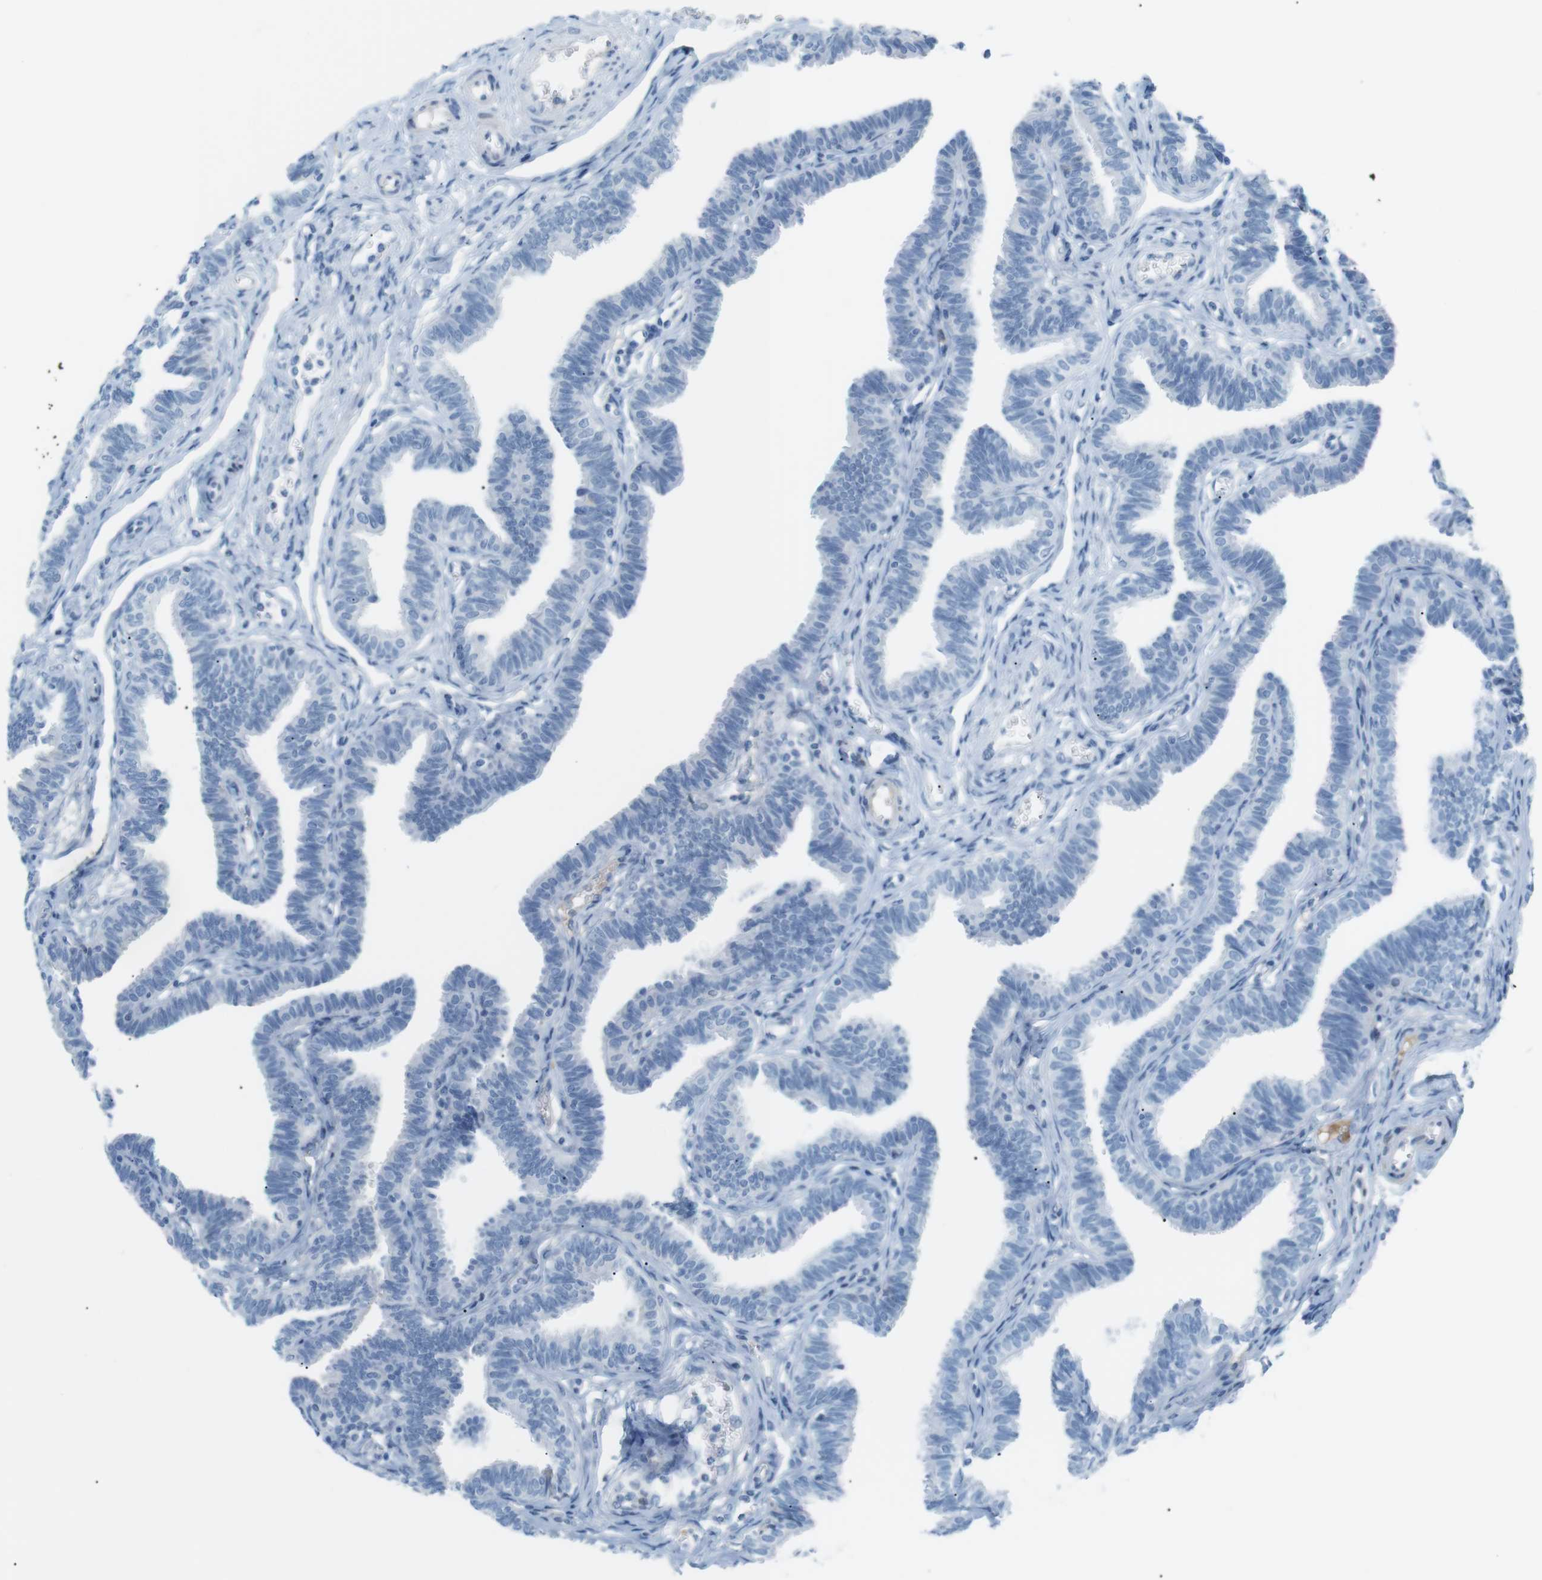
{"staining": {"intensity": "negative", "quantity": "none", "location": "none"}, "tissue": "fallopian tube", "cell_type": "Glandular cells", "image_type": "normal", "snomed": [{"axis": "morphology", "description": "Normal tissue, NOS"}, {"axis": "topography", "description": "Fallopian tube"}, {"axis": "topography", "description": "Ovary"}], "caption": "Immunohistochemistry (IHC) photomicrograph of normal fallopian tube stained for a protein (brown), which demonstrates no positivity in glandular cells. The staining is performed using DAB brown chromogen with nuclei counter-stained in using hematoxylin.", "gene": "AZGP1", "patient": {"sex": "female", "age": 23}}